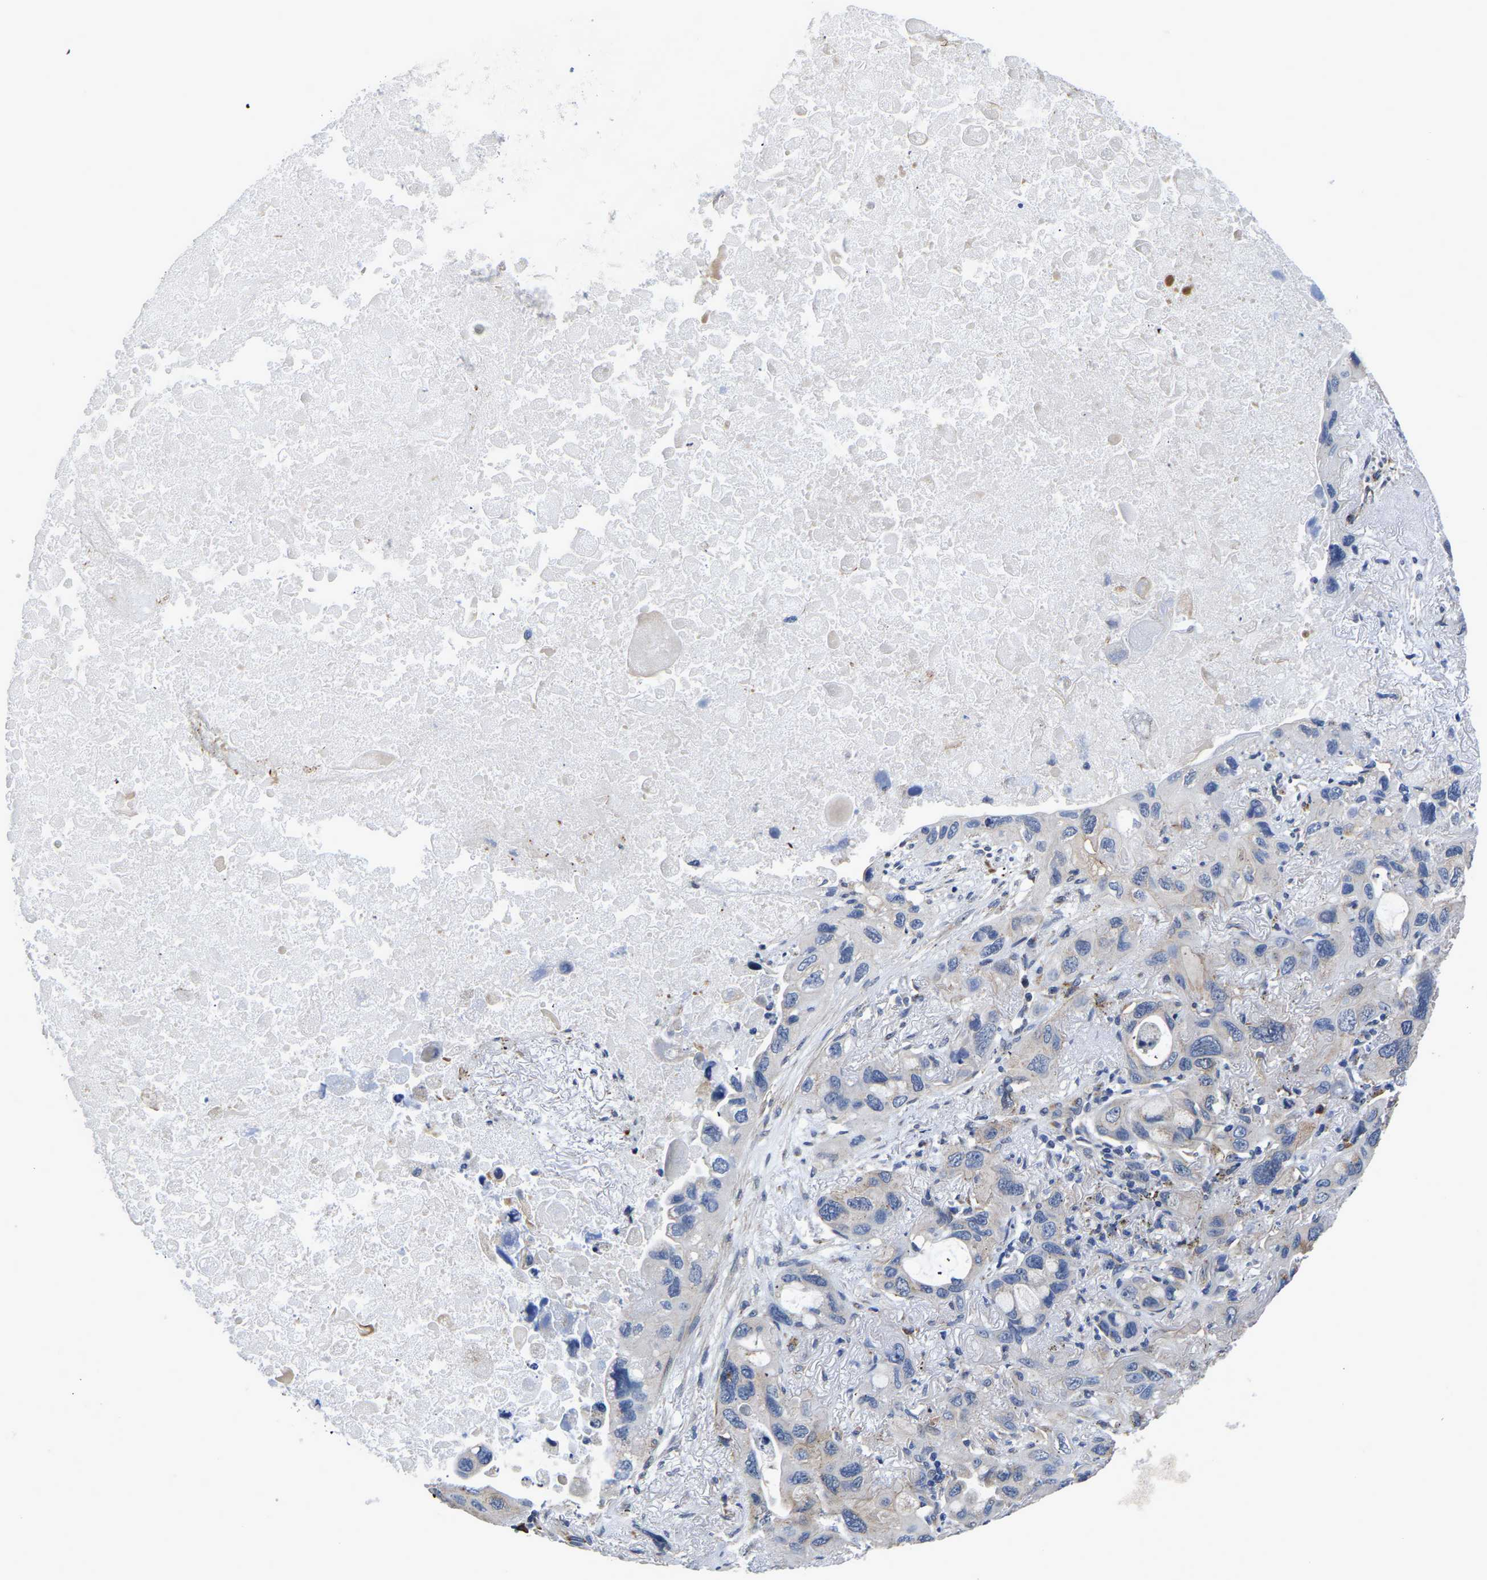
{"staining": {"intensity": "negative", "quantity": "none", "location": "none"}, "tissue": "lung cancer", "cell_type": "Tumor cells", "image_type": "cancer", "snomed": [{"axis": "morphology", "description": "Squamous cell carcinoma, NOS"}, {"axis": "topography", "description": "Lung"}], "caption": "Tumor cells are negative for protein expression in human lung cancer (squamous cell carcinoma).", "gene": "PDLIM7", "patient": {"sex": "female", "age": 73}}